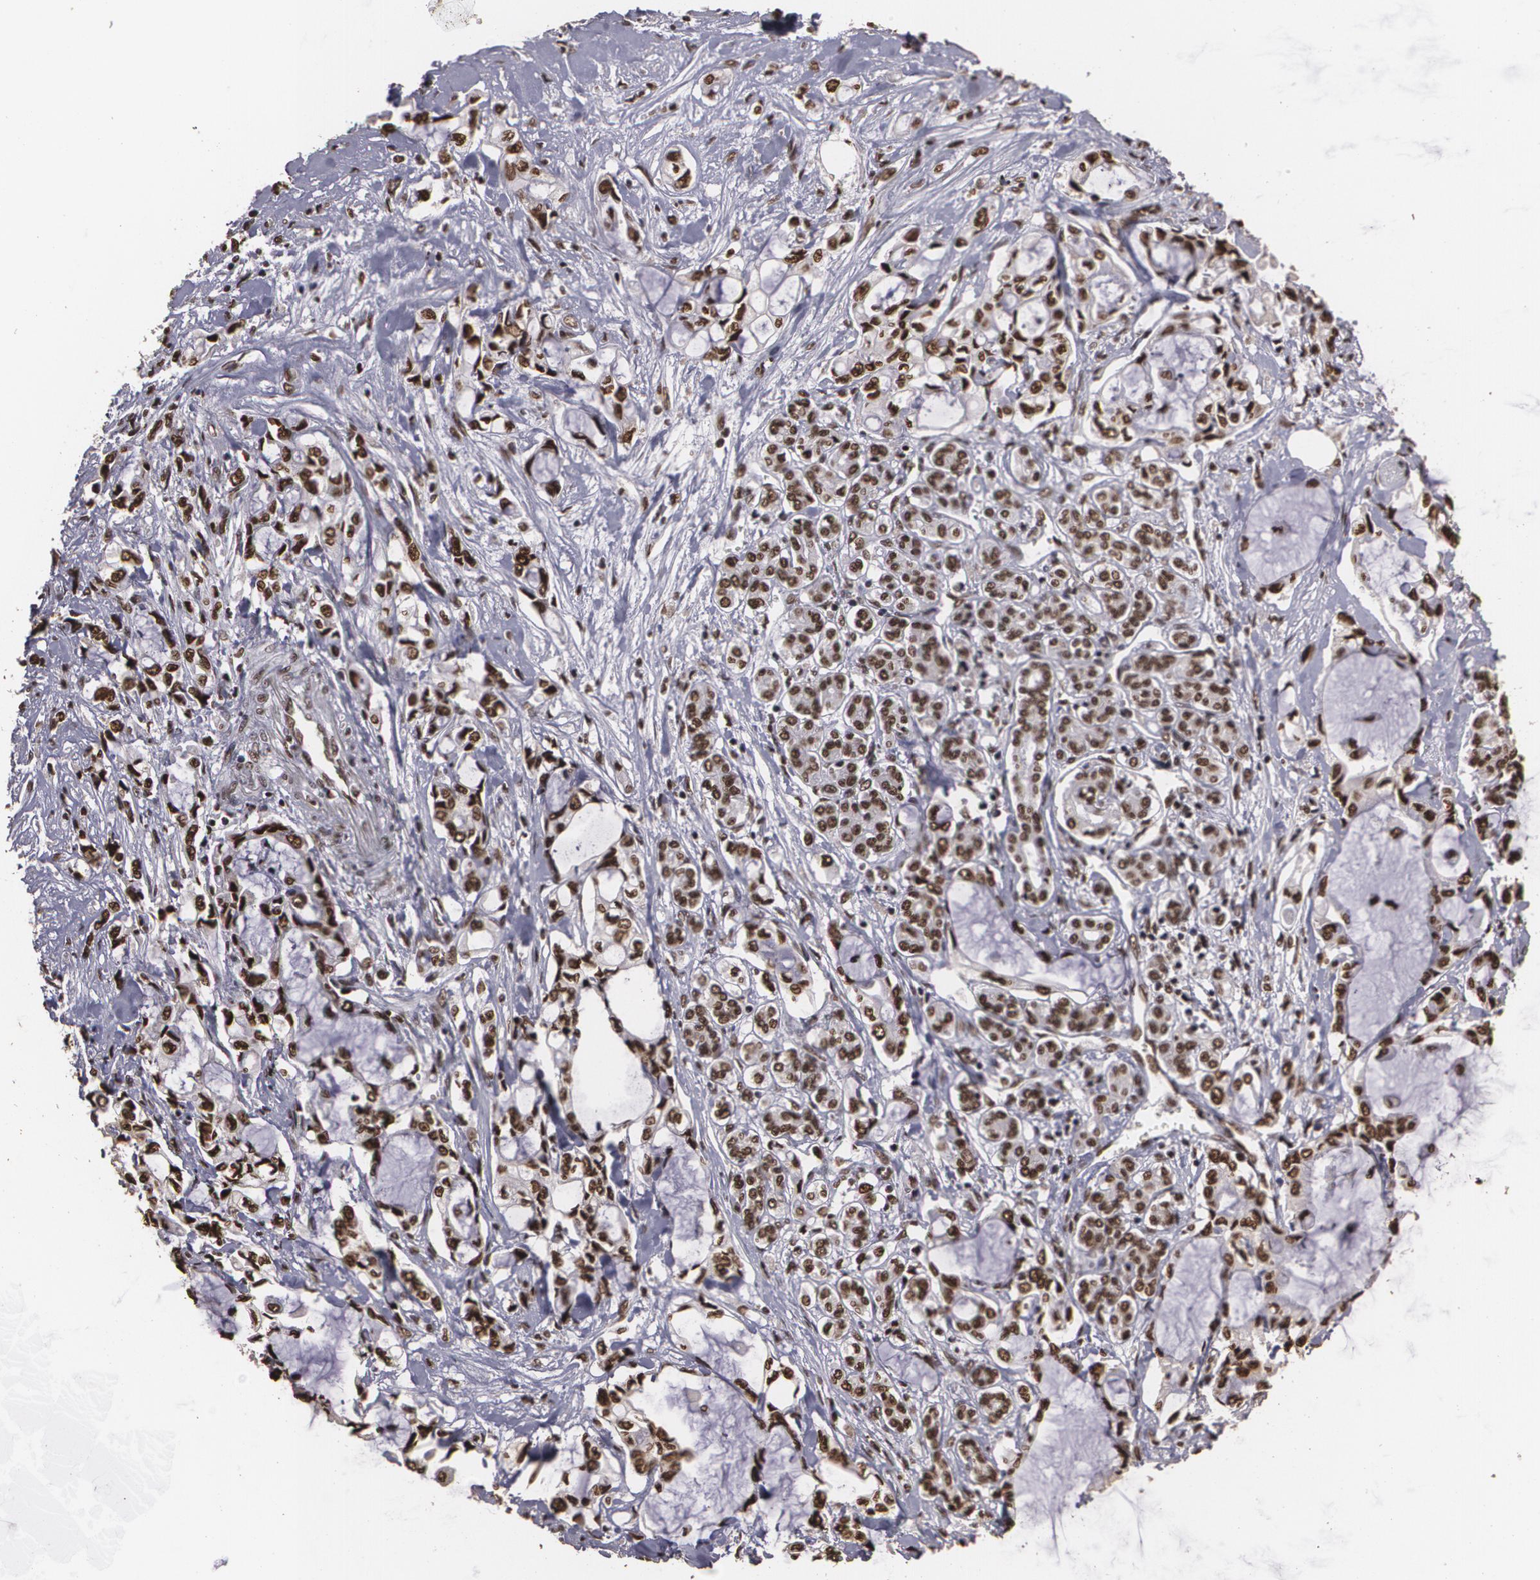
{"staining": {"intensity": "moderate", "quantity": ">75%", "location": "nuclear"}, "tissue": "pancreatic cancer", "cell_type": "Tumor cells", "image_type": "cancer", "snomed": [{"axis": "morphology", "description": "Adenocarcinoma, NOS"}, {"axis": "topography", "description": "Pancreas"}], "caption": "Brown immunohistochemical staining in human pancreatic cancer exhibits moderate nuclear staining in approximately >75% of tumor cells.", "gene": "RCOR1", "patient": {"sex": "female", "age": 70}}